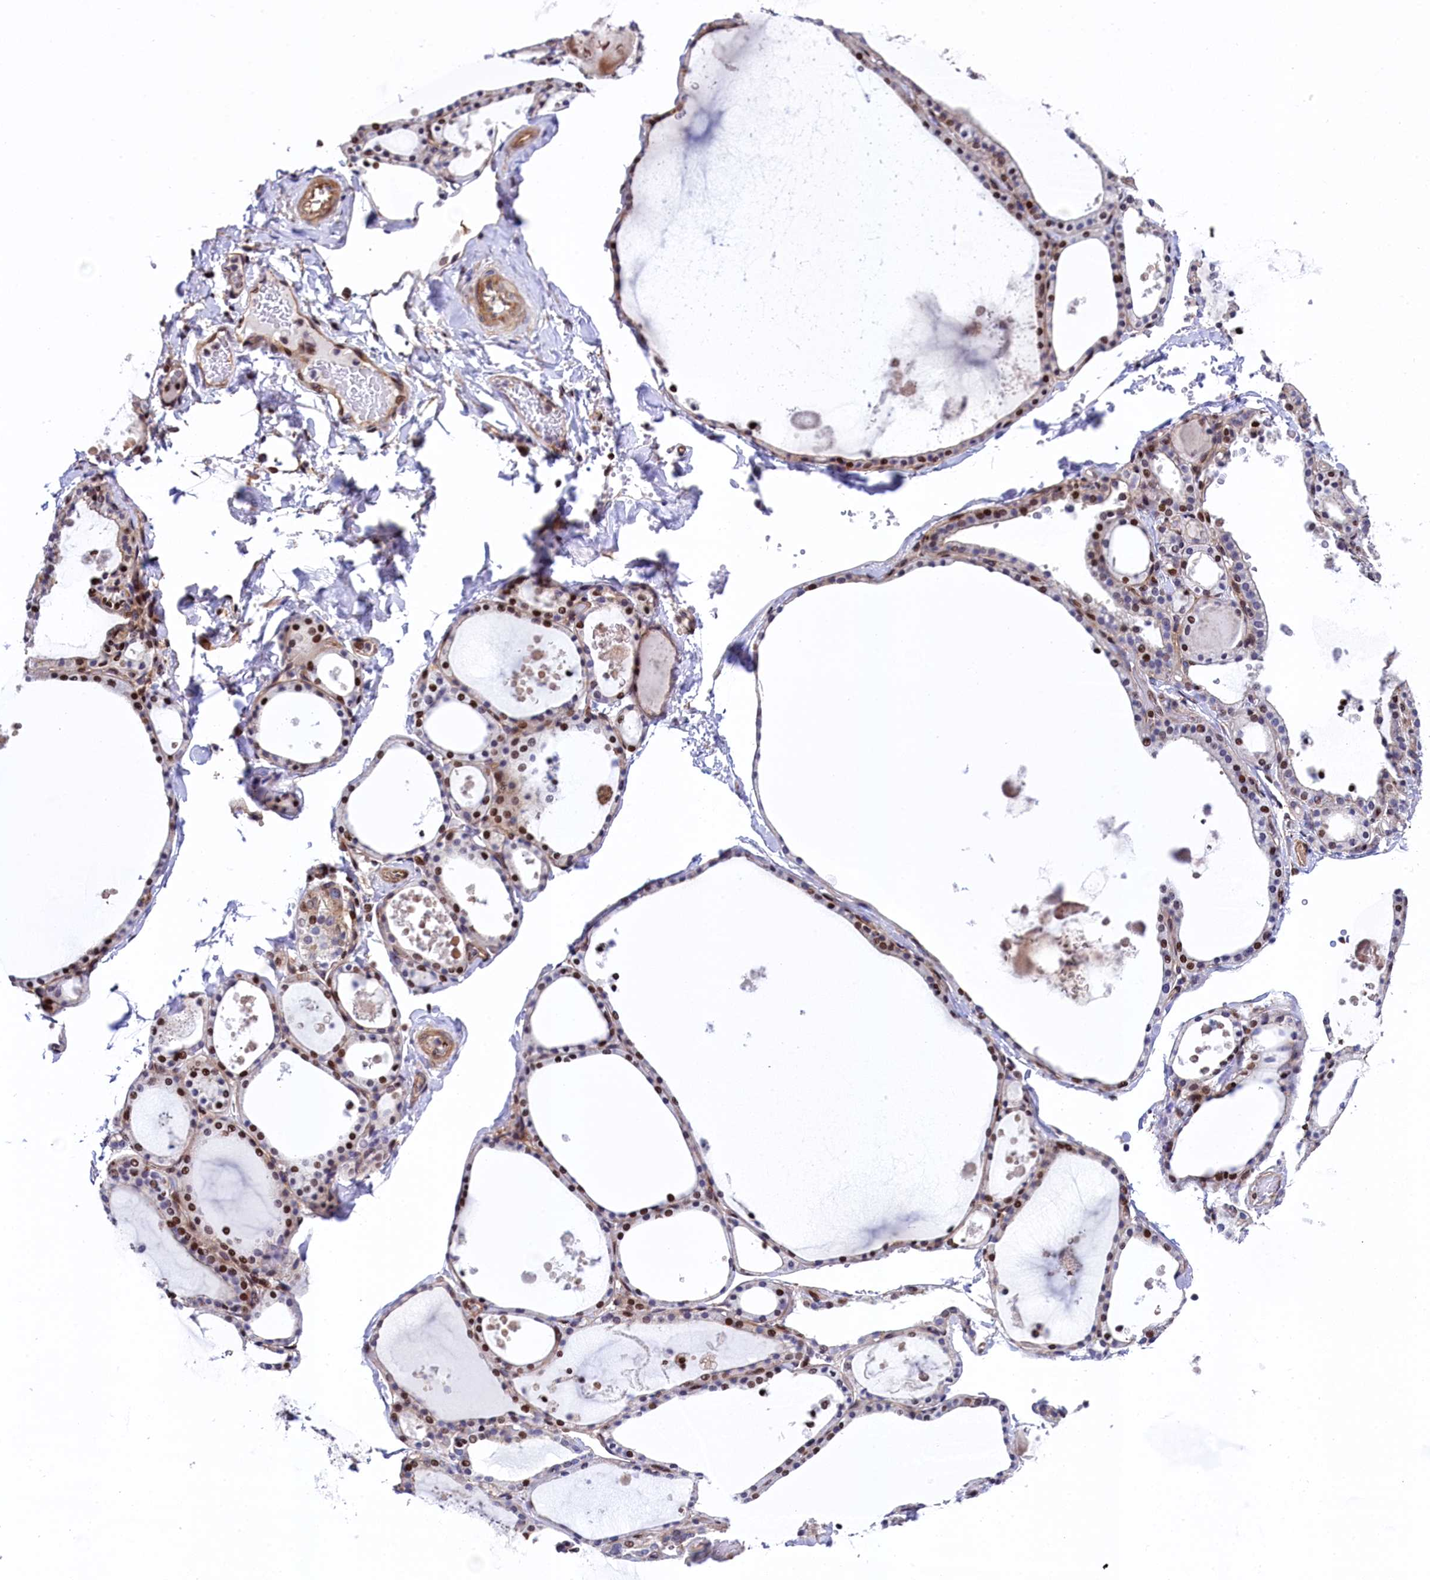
{"staining": {"intensity": "moderate", "quantity": "25%-75%", "location": "cytoplasmic/membranous,nuclear"}, "tissue": "thyroid gland", "cell_type": "Glandular cells", "image_type": "normal", "snomed": [{"axis": "morphology", "description": "Normal tissue, NOS"}, {"axis": "topography", "description": "Thyroid gland"}], "caption": "A brown stain labels moderate cytoplasmic/membranous,nuclear expression of a protein in glandular cells of unremarkable thyroid gland. The protein of interest is stained brown, and the nuclei are stained in blue (DAB (3,3'-diaminobenzidine) IHC with brightfield microscopy, high magnification).", "gene": "TGDS", "patient": {"sex": "male", "age": 56}}